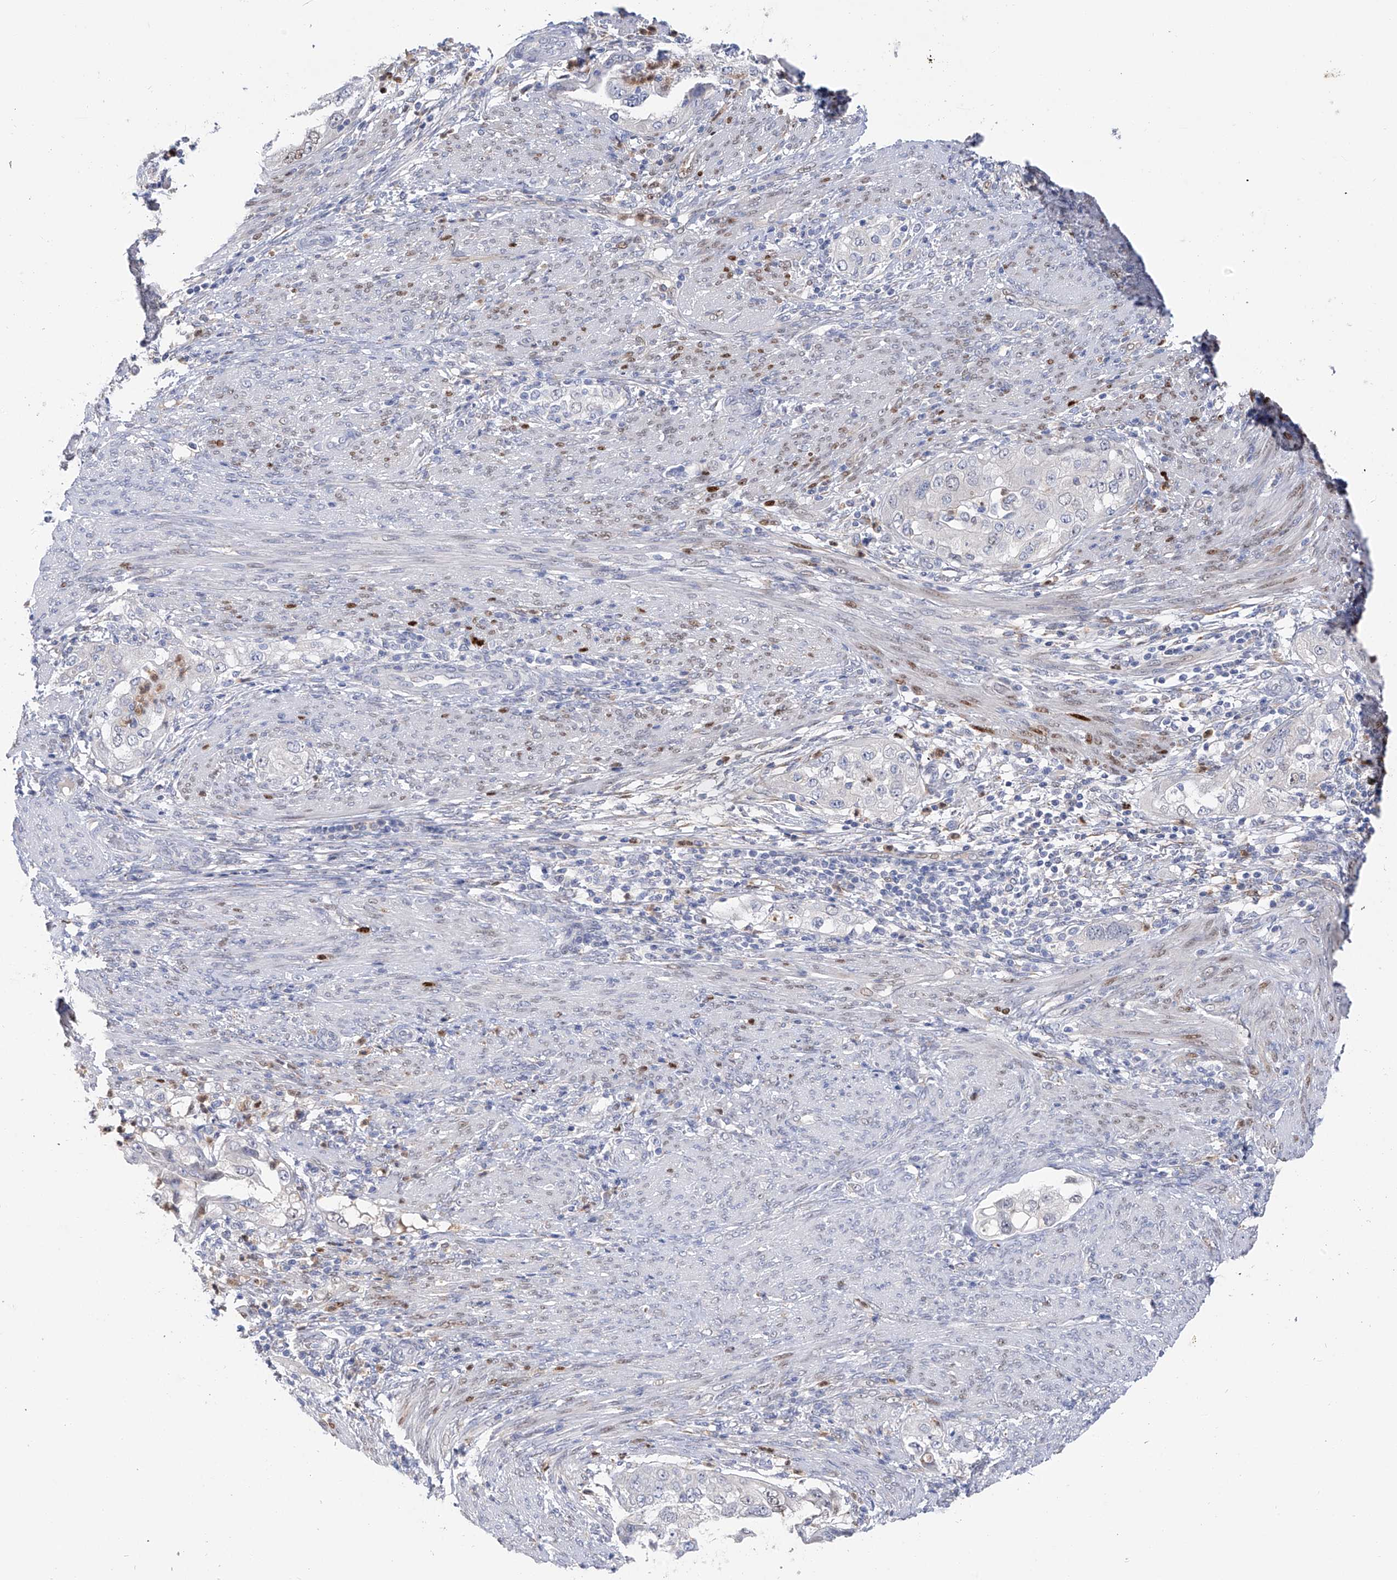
{"staining": {"intensity": "negative", "quantity": "none", "location": "none"}, "tissue": "endometrial cancer", "cell_type": "Tumor cells", "image_type": "cancer", "snomed": [{"axis": "morphology", "description": "Adenocarcinoma, NOS"}, {"axis": "topography", "description": "Endometrium"}], "caption": "Tumor cells show no significant protein expression in endometrial cancer. Brightfield microscopy of IHC stained with DAB (3,3'-diaminobenzidine) (brown) and hematoxylin (blue), captured at high magnification.", "gene": "PHF20", "patient": {"sex": "female", "age": 85}}